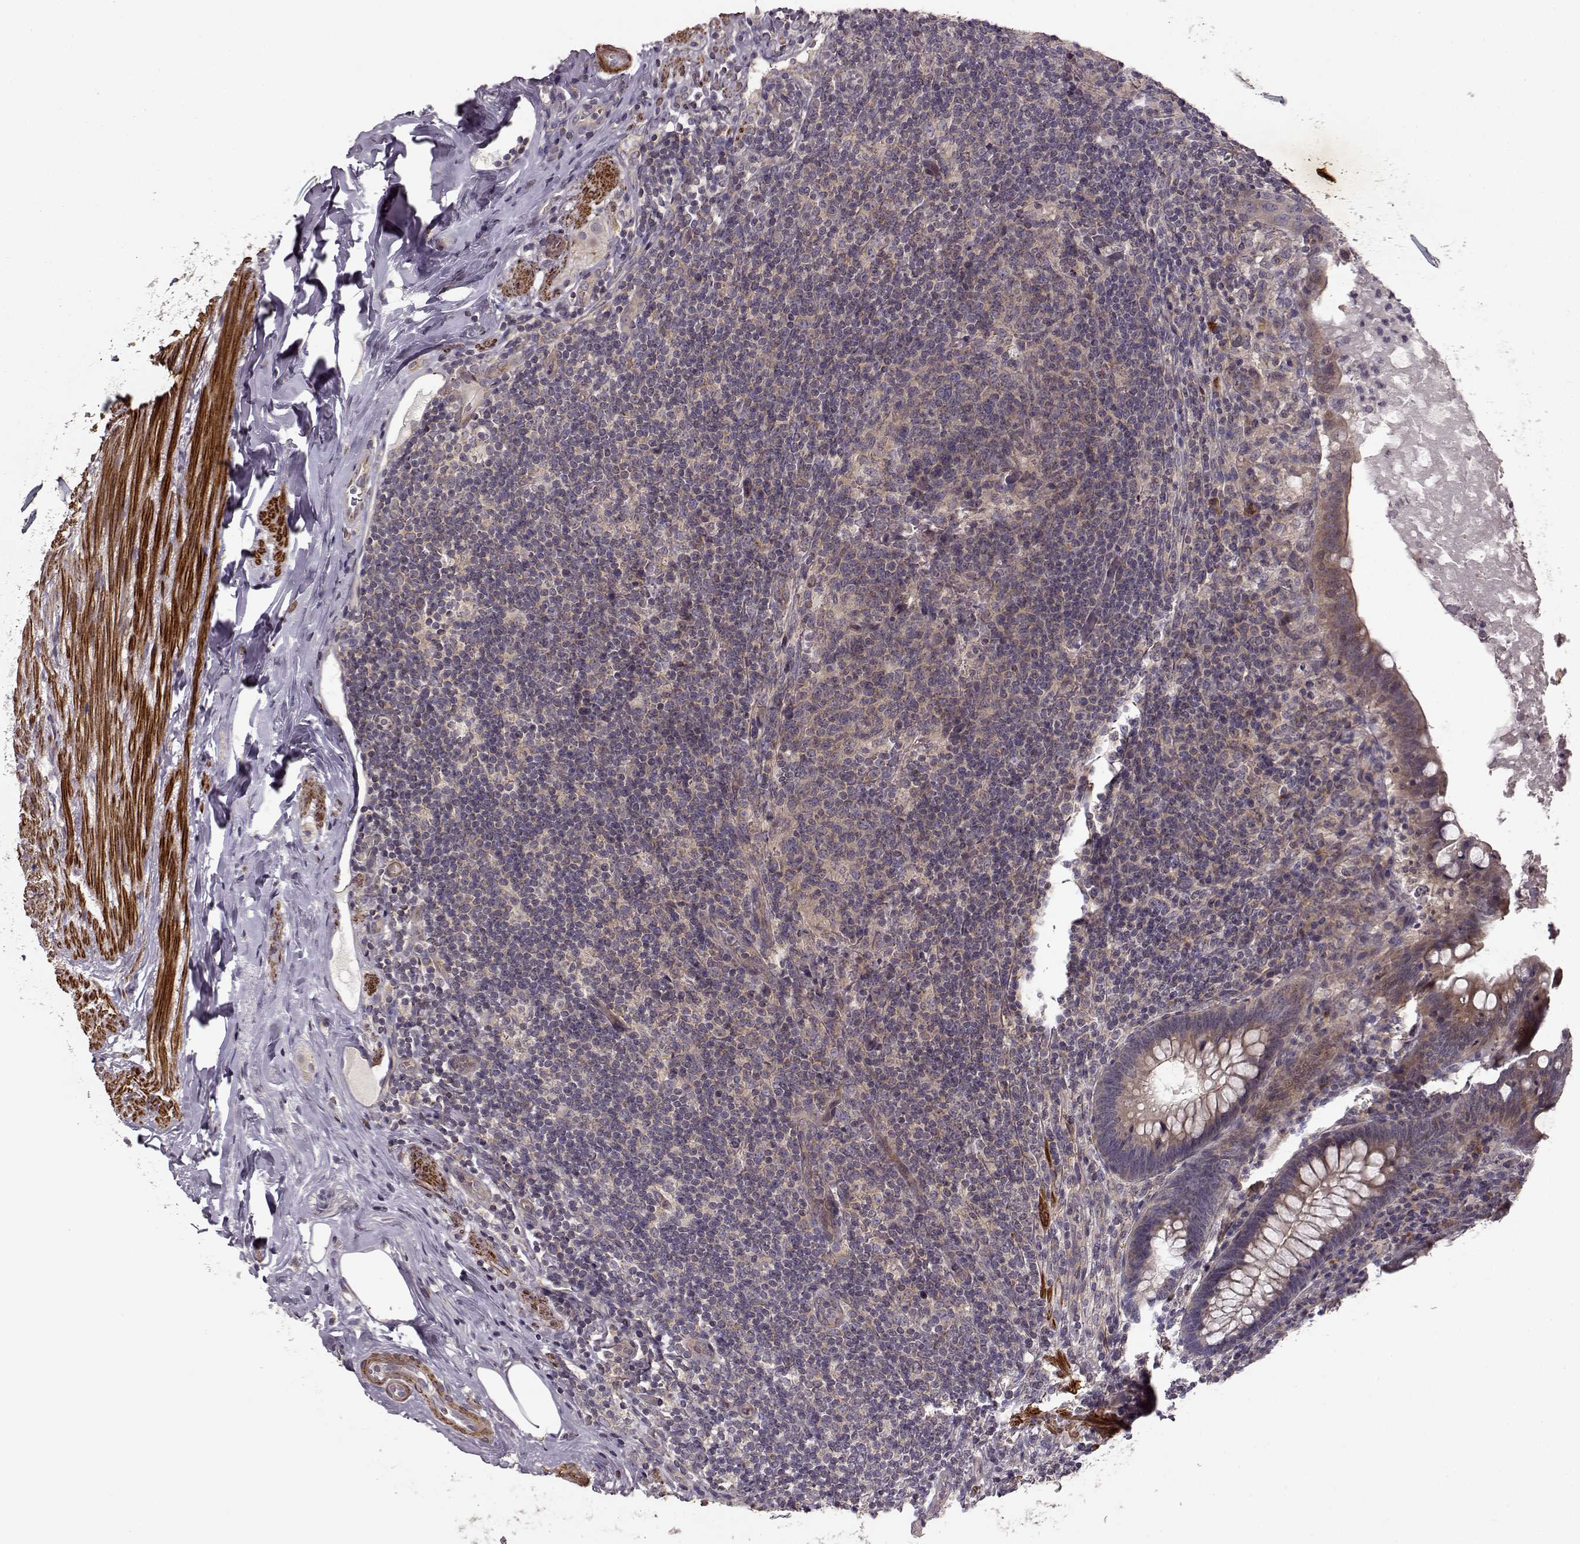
{"staining": {"intensity": "weak", "quantity": ">75%", "location": "cytoplasmic/membranous"}, "tissue": "appendix", "cell_type": "Glandular cells", "image_type": "normal", "snomed": [{"axis": "morphology", "description": "Normal tissue, NOS"}, {"axis": "topography", "description": "Appendix"}], "caption": "A brown stain highlights weak cytoplasmic/membranous expression of a protein in glandular cells of benign appendix.", "gene": "SLAIN2", "patient": {"sex": "male", "age": 47}}